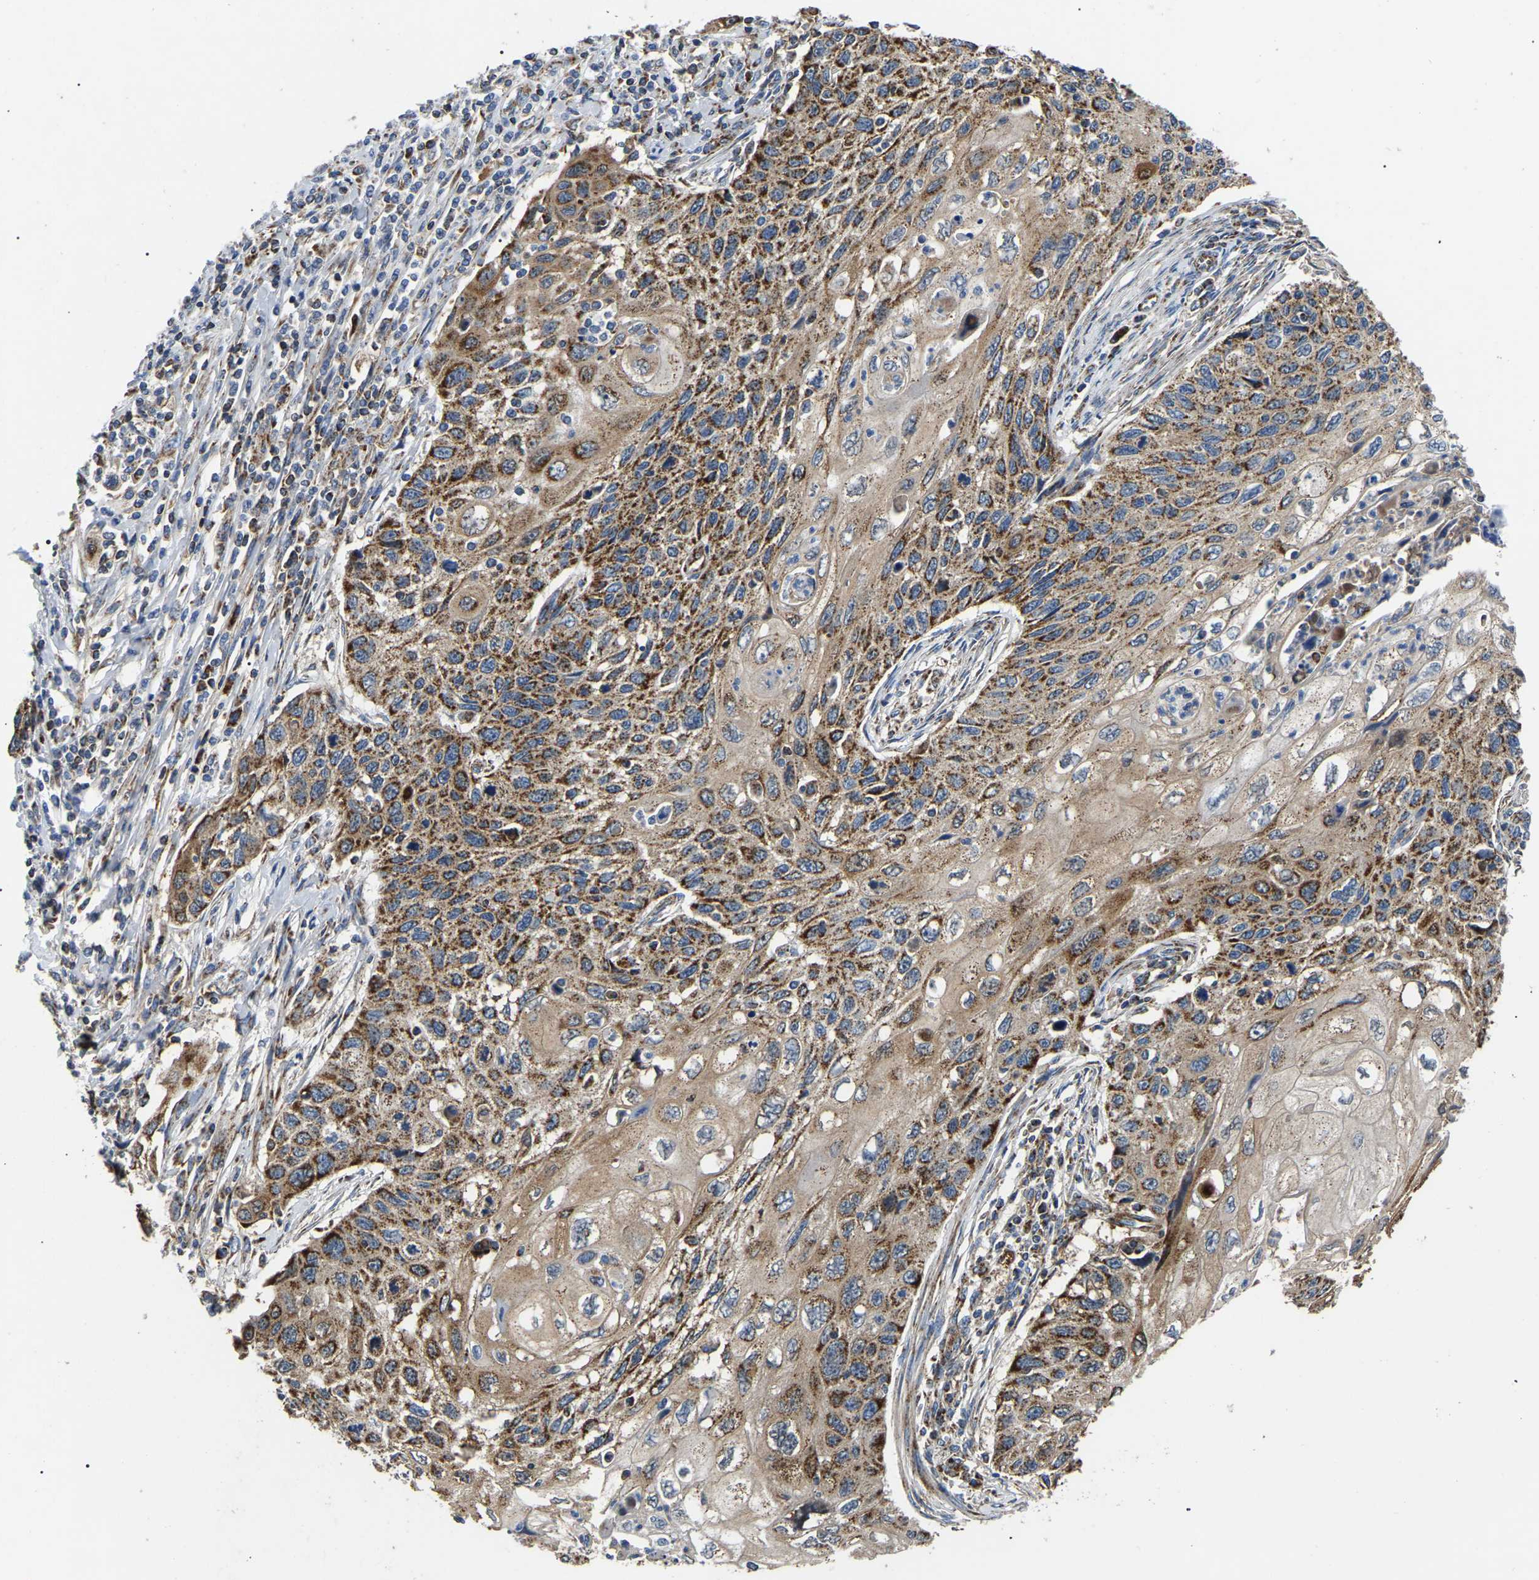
{"staining": {"intensity": "moderate", "quantity": ">75%", "location": "cytoplasmic/membranous"}, "tissue": "cervical cancer", "cell_type": "Tumor cells", "image_type": "cancer", "snomed": [{"axis": "morphology", "description": "Squamous cell carcinoma, NOS"}, {"axis": "topography", "description": "Cervix"}], "caption": "Immunohistochemical staining of cervical cancer shows moderate cytoplasmic/membranous protein staining in about >75% of tumor cells. Immunohistochemistry (ihc) stains the protein in brown and the nuclei are stained blue.", "gene": "PPM1E", "patient": {"sex": "female", "age": 70}}